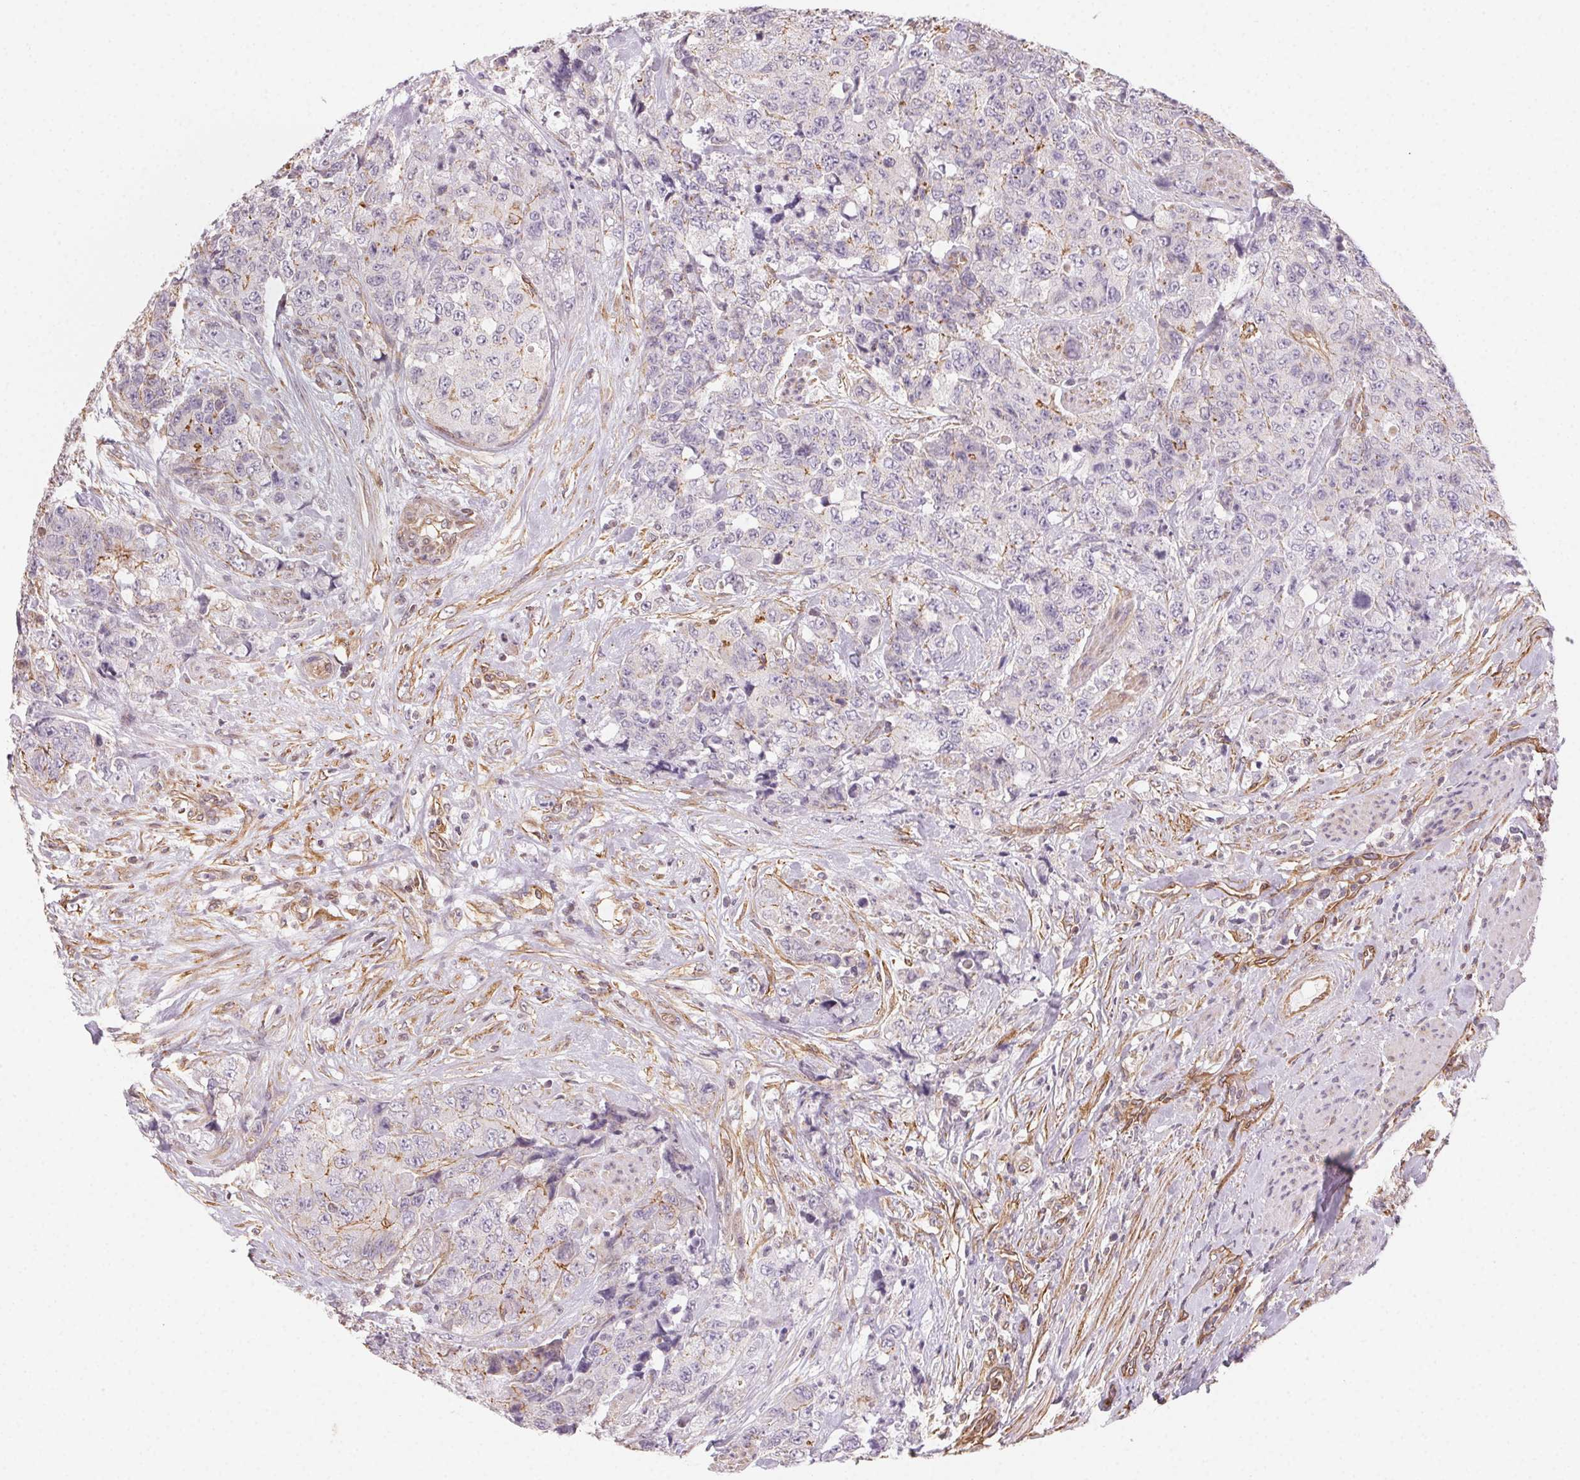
{"staining": {"intensity": "negative", "quantity": "none", "location": "none"}, "tissue": "urothelial cancer", "cell_type": "Tumor cells", "image_type": "cancer", "snomed": [{"axis": "morphology", "description": "Urothelial carcinoma, High grade"}, {"axis": "topography", "description": "Urinary bladder"}], "caption": "Immunohistochemistry (IHC) photomicrograph of urothelial cancer stained for a protein (brown), which reveals no positivity in tumor cells.", "gene": "PLA2G4F", "patient": {"sex": "female", "age": 78}}